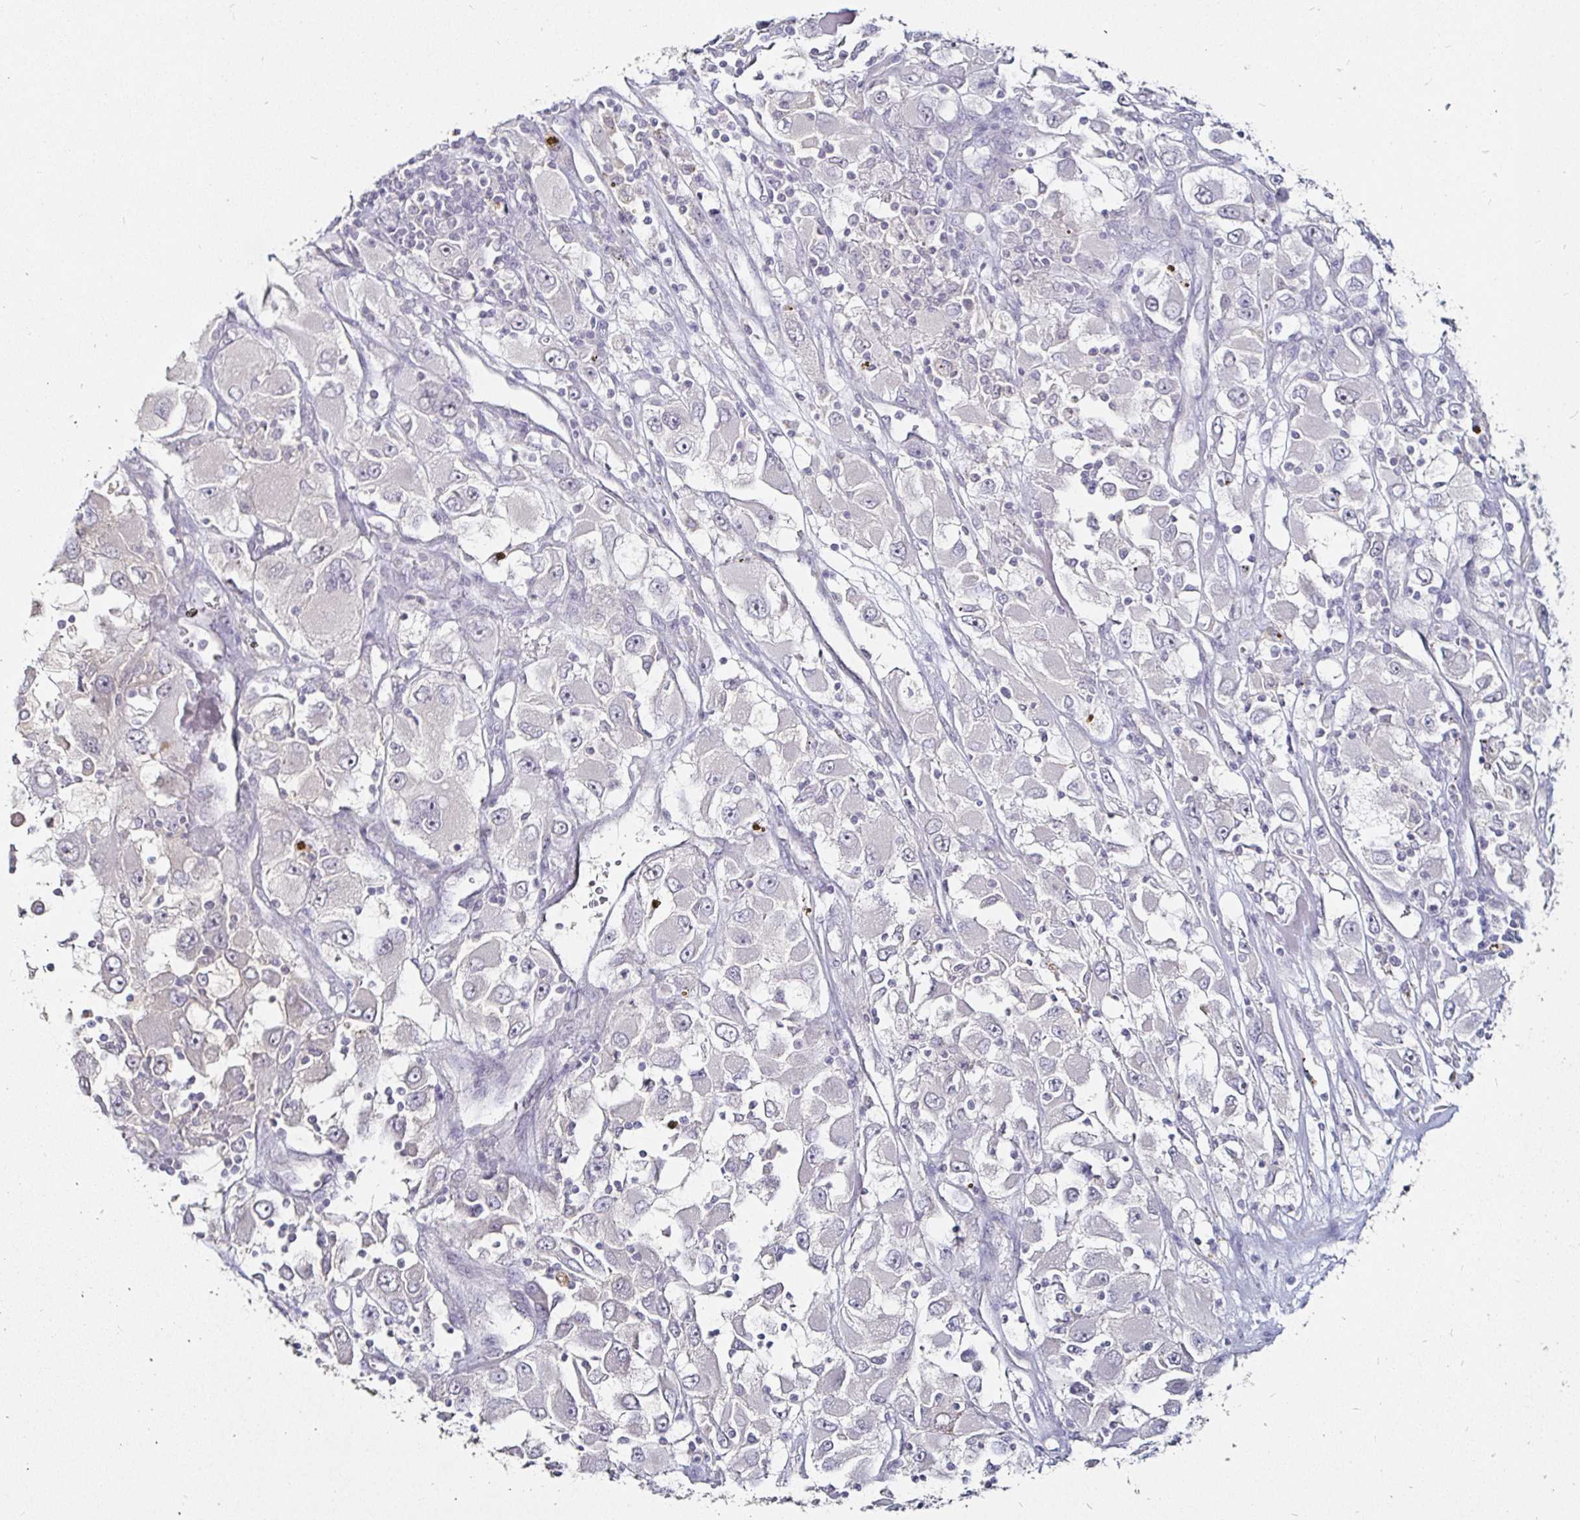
{"staining": {"intensity": "negative", "quantity": "none", "location": "none"}, "tissue": "renal cancer", "cell_type": "Tumor cells", "image_type": "cancer", "snomed": [{"axis": "morphology", "description": "Adenocarcinoma, NOS"}, {"axis": "topography", "description": "Kidney"}], "caption": "Photomicrograph shows no protein expression in tumor cells of adenocarcinoma (renal) tissue.", "gene": "FAIM2", "patient": {"sex": "female", "age": 52}}